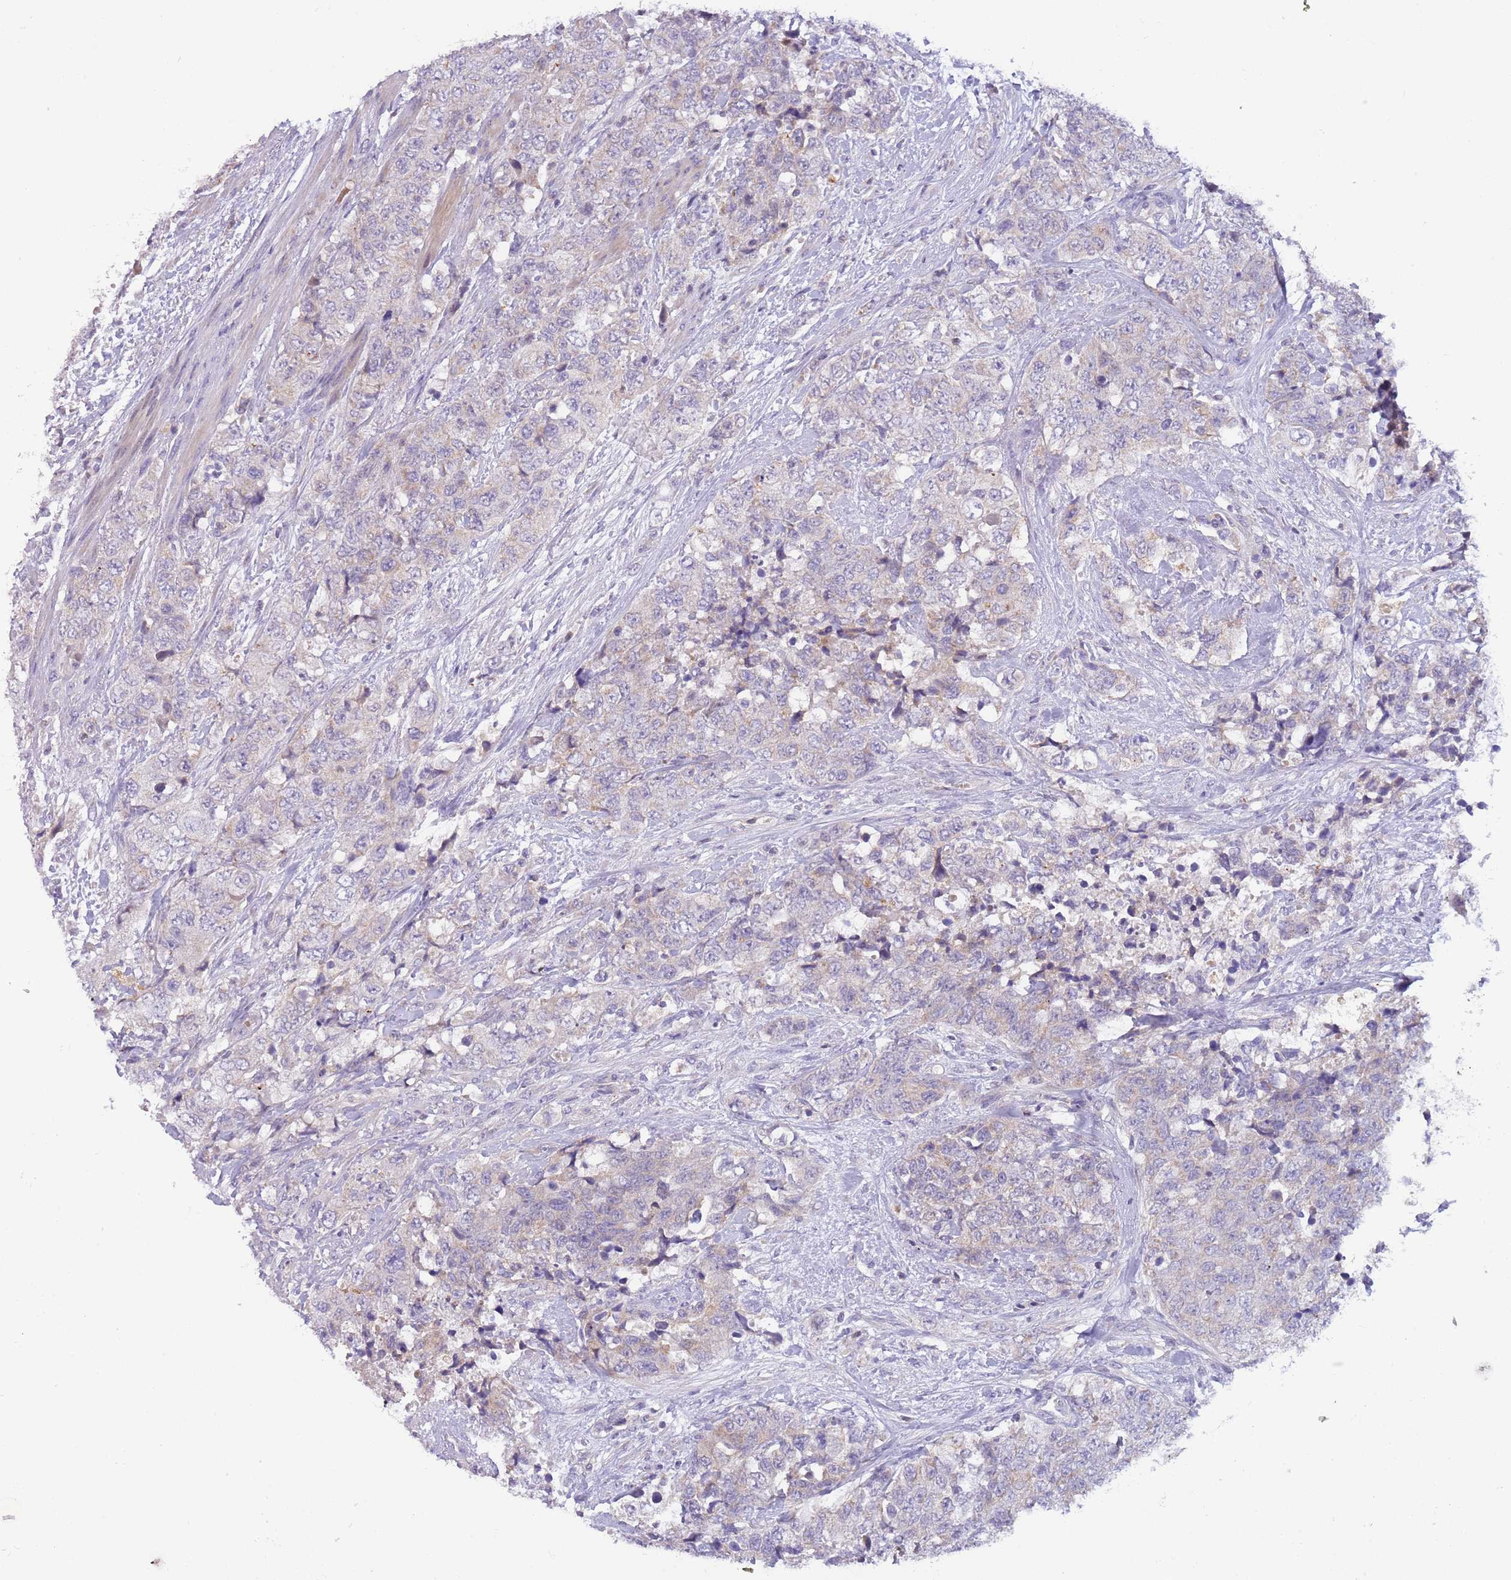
{"staining": {"intensity": "weak", "quantity": "<25%", "location": "cytoplasmic/membranous"}, "tissue": "urothelial cancer", "cell_type": "Tumor cells", "image_type": "cancer", "snomed": [{"axis": "morphology", "description": "Urothelial carcinoma, High grade"}, {"axis": "topography", "description": "Urinary bladder"}], "caption": "Immunohistochemical staining of high-grade urothelial carcinoma demonstrates no significant expression in tumor cells. Brightfield microscopy of immunohistochemistry stained with DAB (brown) and hematoxylin (blue), captured at high magnification.", "gene": "DDHD1", "patient": {"sex": "female", "age": 78}}